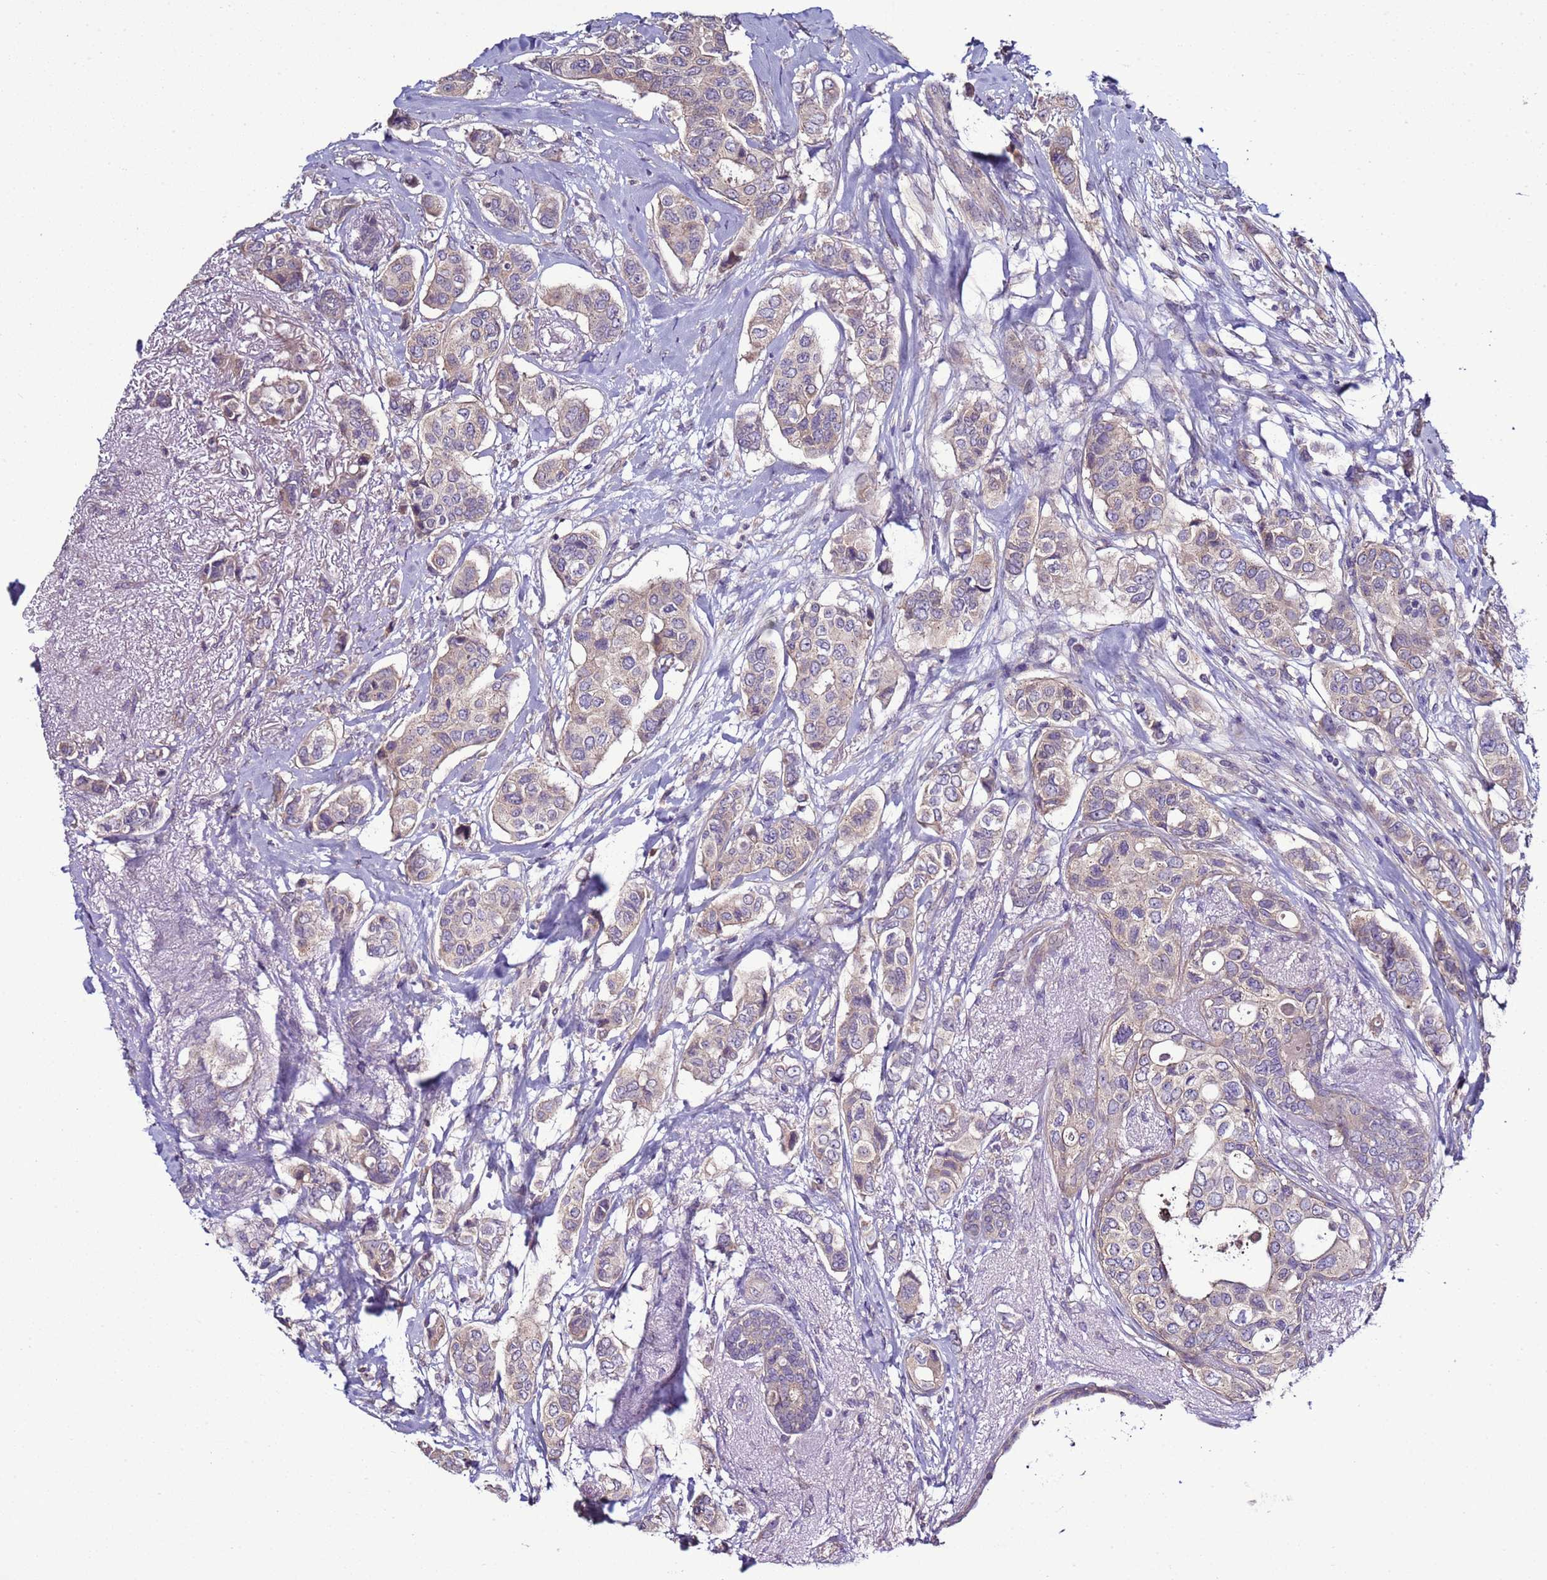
{"staining": {"intensity": "weak", "quantity": "25%-75%", "location": "cytoplasmic/membranous"}, "tissue": "breast cancer", "cell_type": "Tumor cells", "image_type": "cancer", "snomed": [{"axis": "morphology", "description": "Lobular carcinoma"}, {"axis": "topography", "description": "Breast"}], "caption": "Human lobular carcinoma (breast) stained with a brown dye reveals weak cytoplasmic/membranous positive positivity in approximately 25%-75% of tumor cells.", "gene": "RABL2B", "patient": {"sex": "female", "age": 51}}